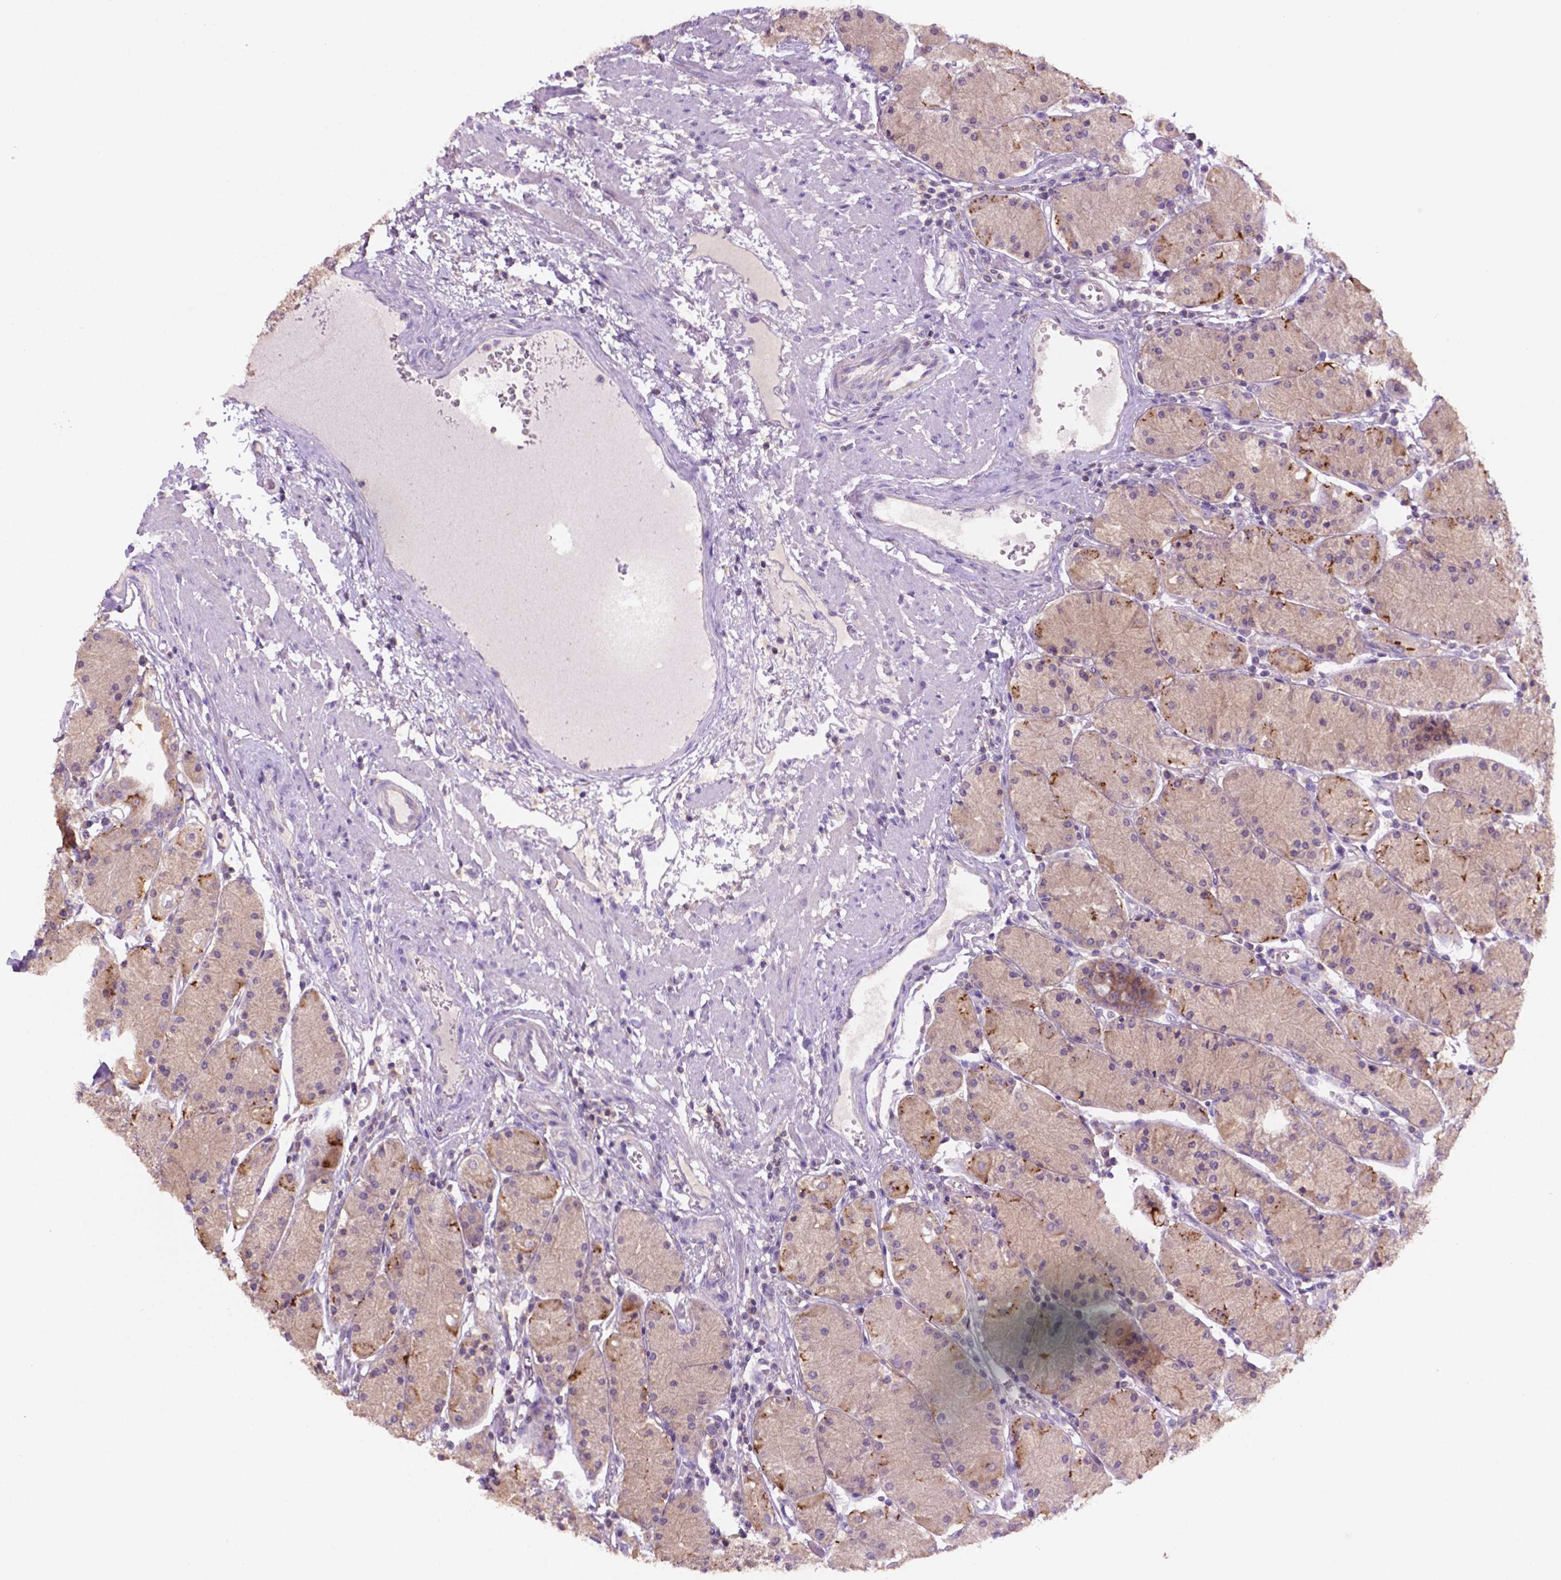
{"staining": {"intensity": "moderate", "quantity": "<25%", "location": "cytoplasmic/membranous"}, "tissue": "stomach", "cell_type": "Glandular cells", "image_type": "normal", "snomed": [{"axis": "morphology", "description": "Normal tissue, NOS"}, {"axis": "topography", "description": "Stomach, upper"}], "caption": "Moderate cytoplasmic/membranous expression for a protein is present in approximately <25% of glandular cells of normal stomach using immunohistochemistry.", "gene": "PRPS2", "patient": {"sex": "male", "age": 69}}